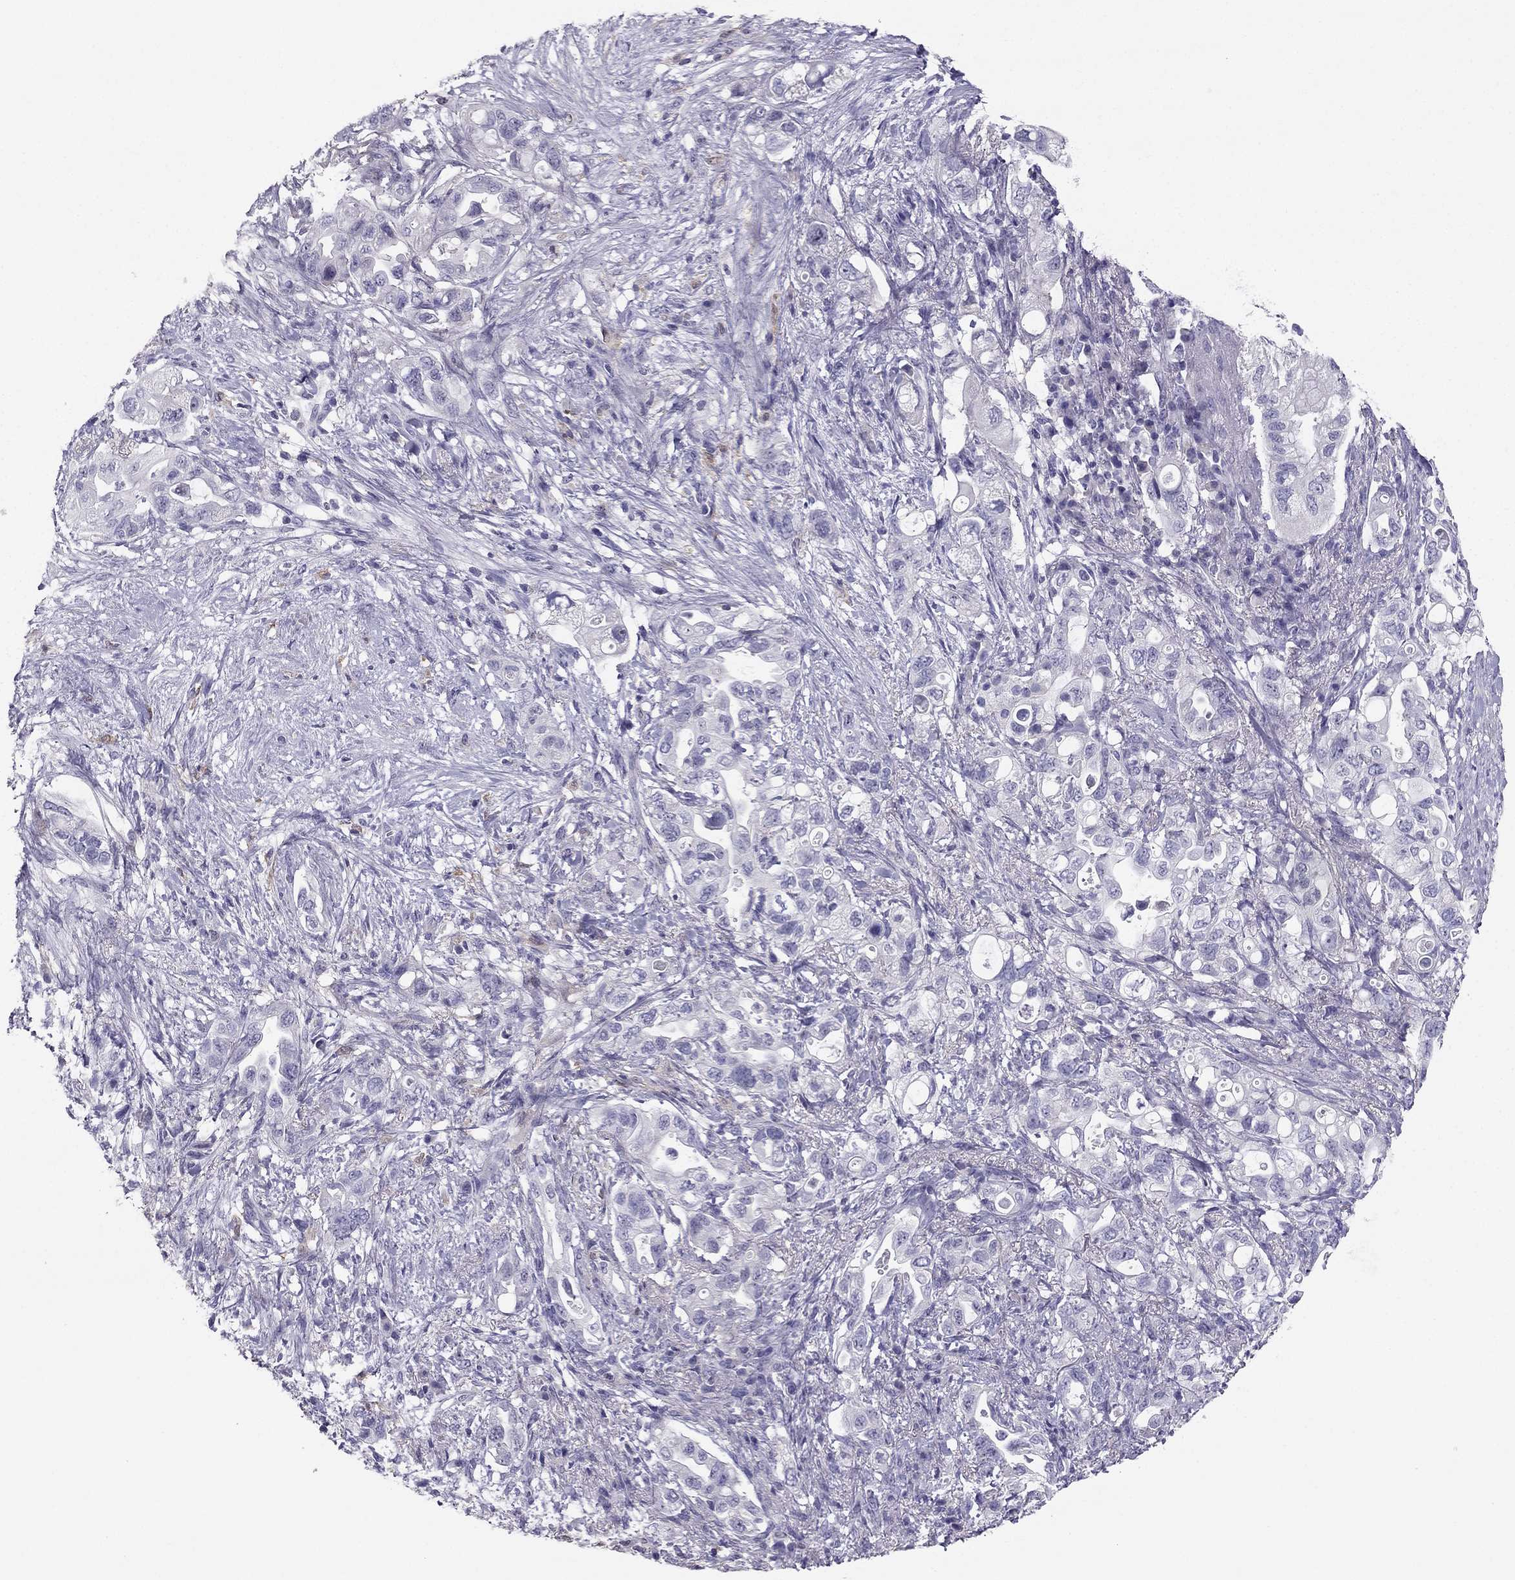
{"staining": {"intensity": "negative", "quantity": "none", "location": "none"}, "tissue": "pancreatic cancer", "cell_type": "Tumor cells", "image_type": "cancer", "snomed": [{"axis": "morphology", "description": "Adenocarcinoma, NOS"}, {"axis": "topography", "description": "Pancreas"}], "caption": "Histopathology image shows no protein positivity in tumor cells of pancreatic cancer tissue. (DAB (3,3'-diaminobenzidine) IHC with hematoxylin counter stain).", "gene": "LMTK3", "patient": {"sex": "female", "age": 72}}